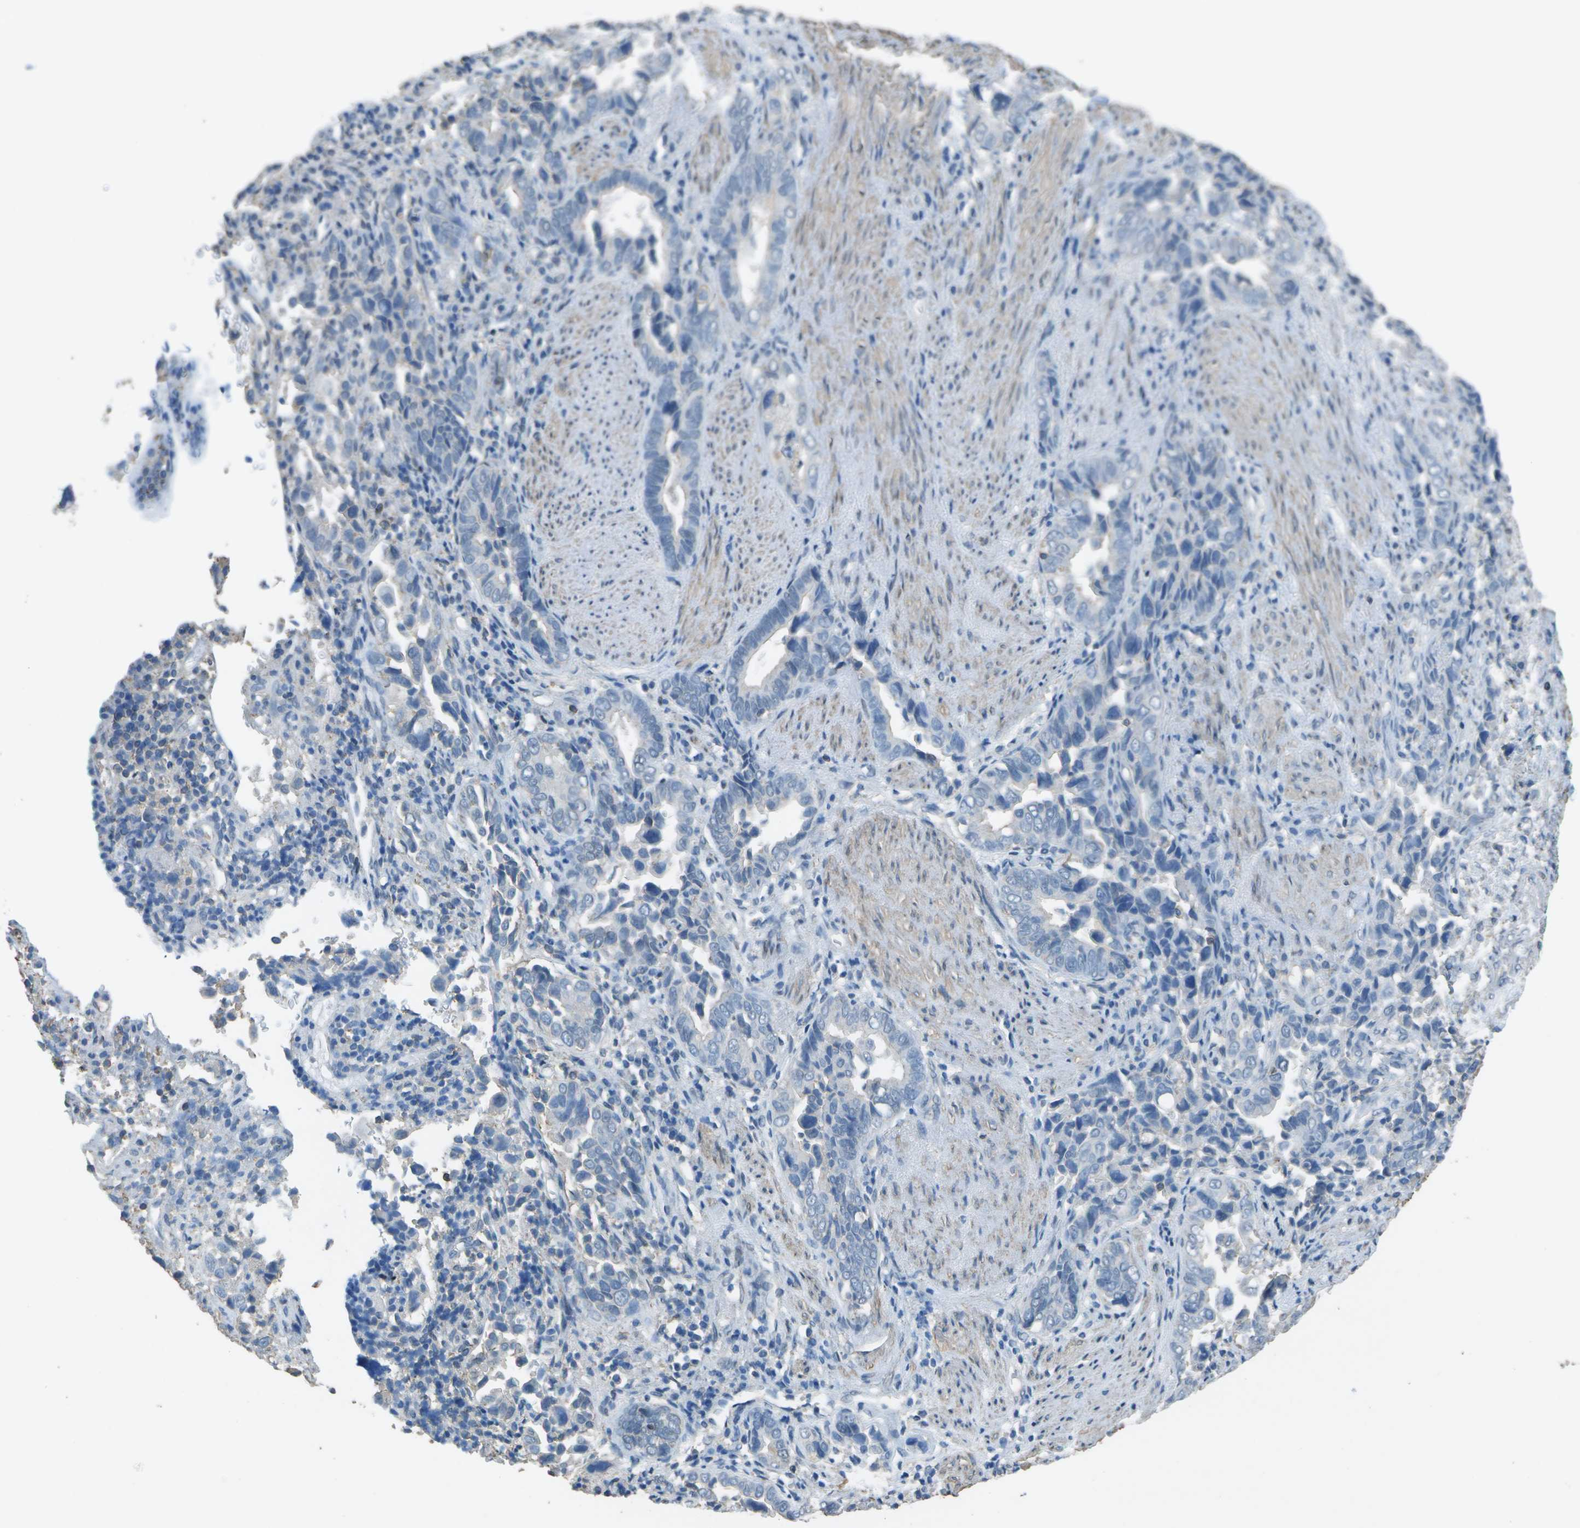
{"staining": {"intensity": "negative", "quantity": "none", "location": "none"}, "tissue": "liver cancer", "cell_type": "Tumor cells", "image_type": "cancer", "snomed": [{"axis": "morphology", "description": "Cholangiocarcinoma"}, {"axis": "topography", "description": "Liver"}], "caption": "The micrograph demonstrates no significant positivity in tumor cells of liver cancer (cholangiocarcinoma).", "gene": "CYP4F11", "patient": {"sex": "female", "age": 79}}